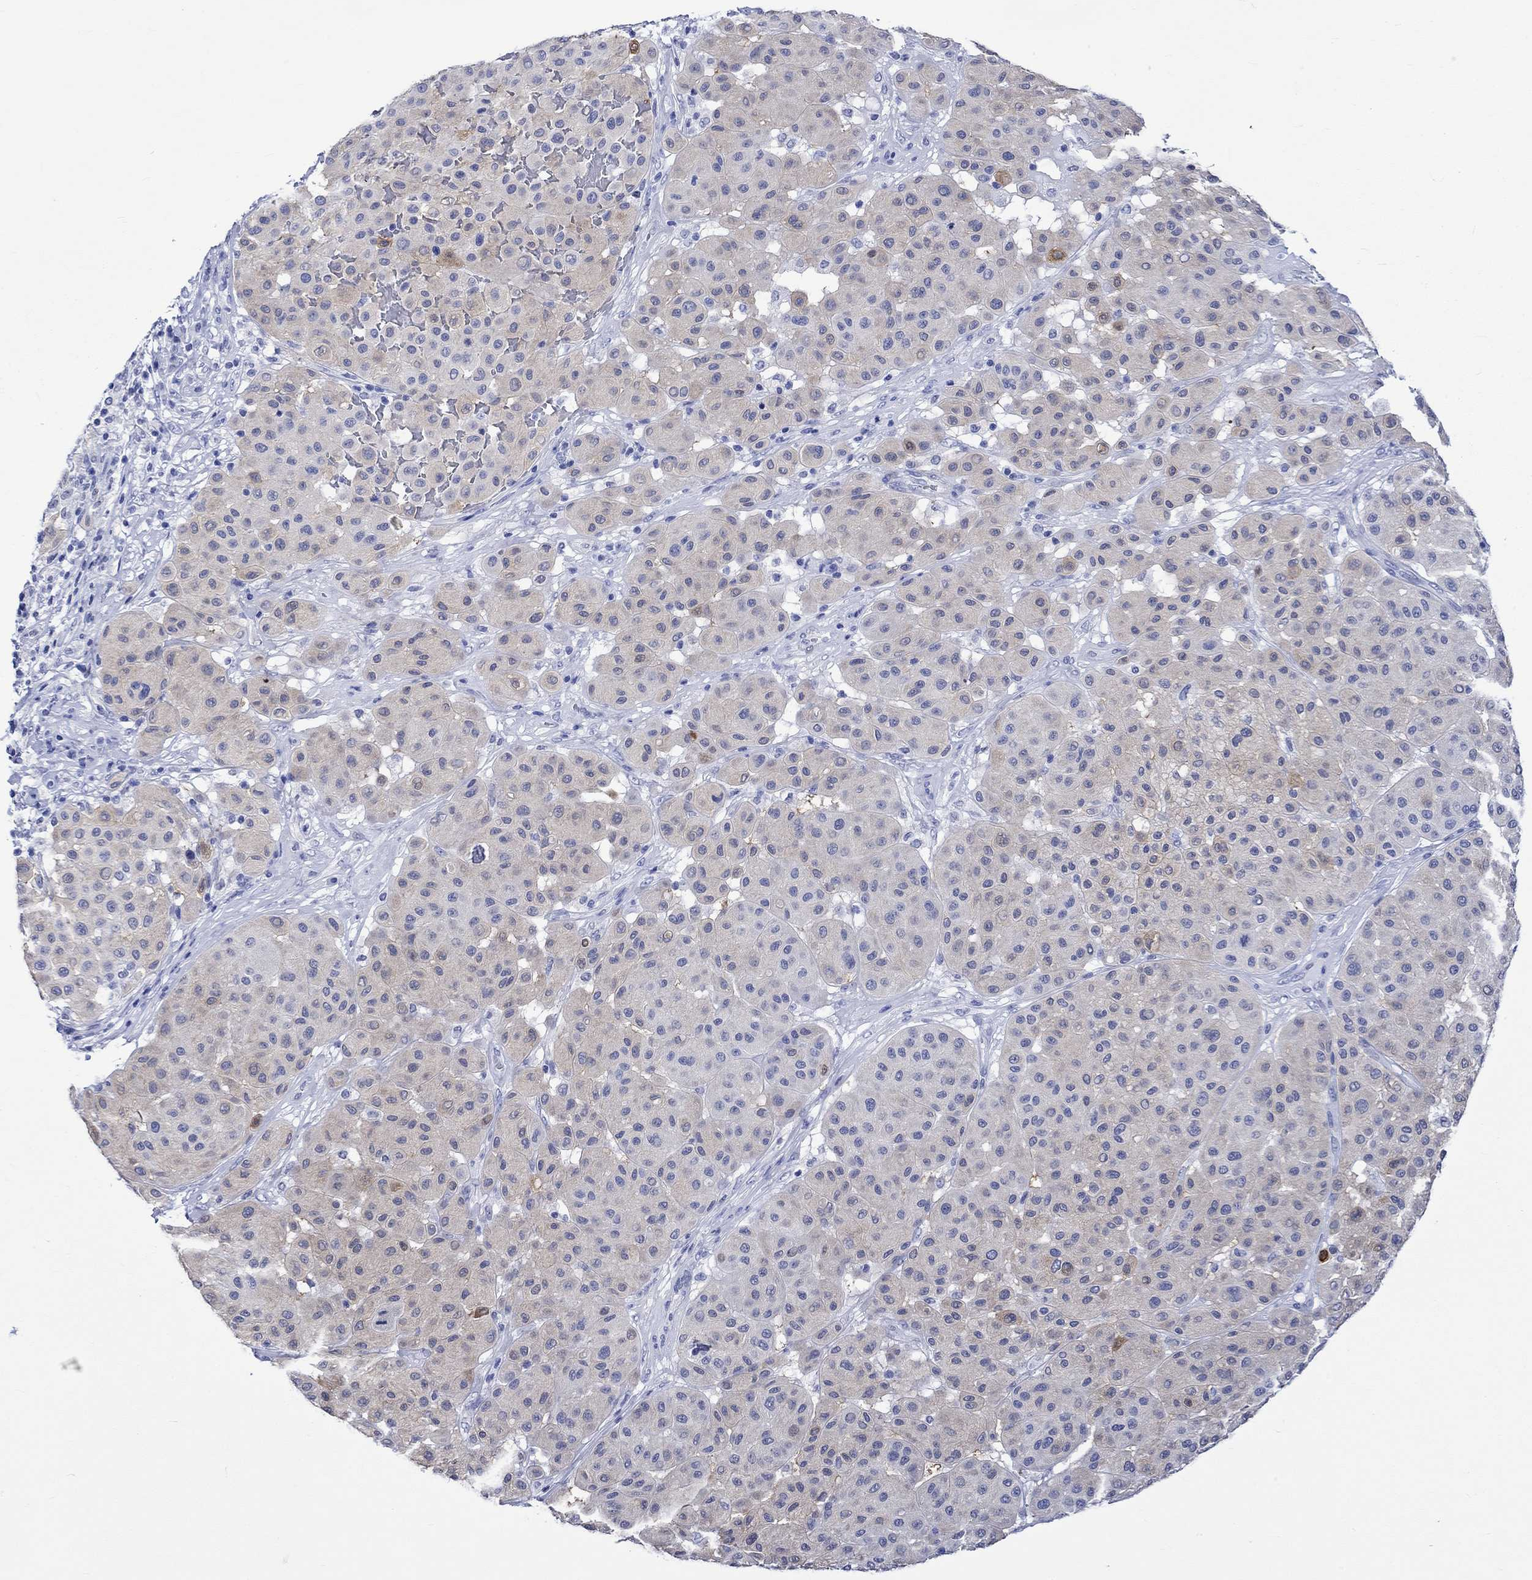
{"staining": {"intensity": "negative", "quantity": "none", "location": "none"}, "tissue": "melanoma", "cell_type": "Tumor cells", "image_type": "cancer", "snomed": [{"axis": "morphology", "description": "Malignant melanoma, Metastatic site"}, {"axis": "topography", "description": "Smooth muscle"}], "caption": "Histopathology image shows no protein positivity in tumor cells of melanoma tissue. The staining was performed using DAB to visualize the protein expression in brown, while the nuclei were stained in blue with hematoxylin (Magnification: 20x).", "gene": "CRYAB", "patient": {"sex": "male", "age": 41}}